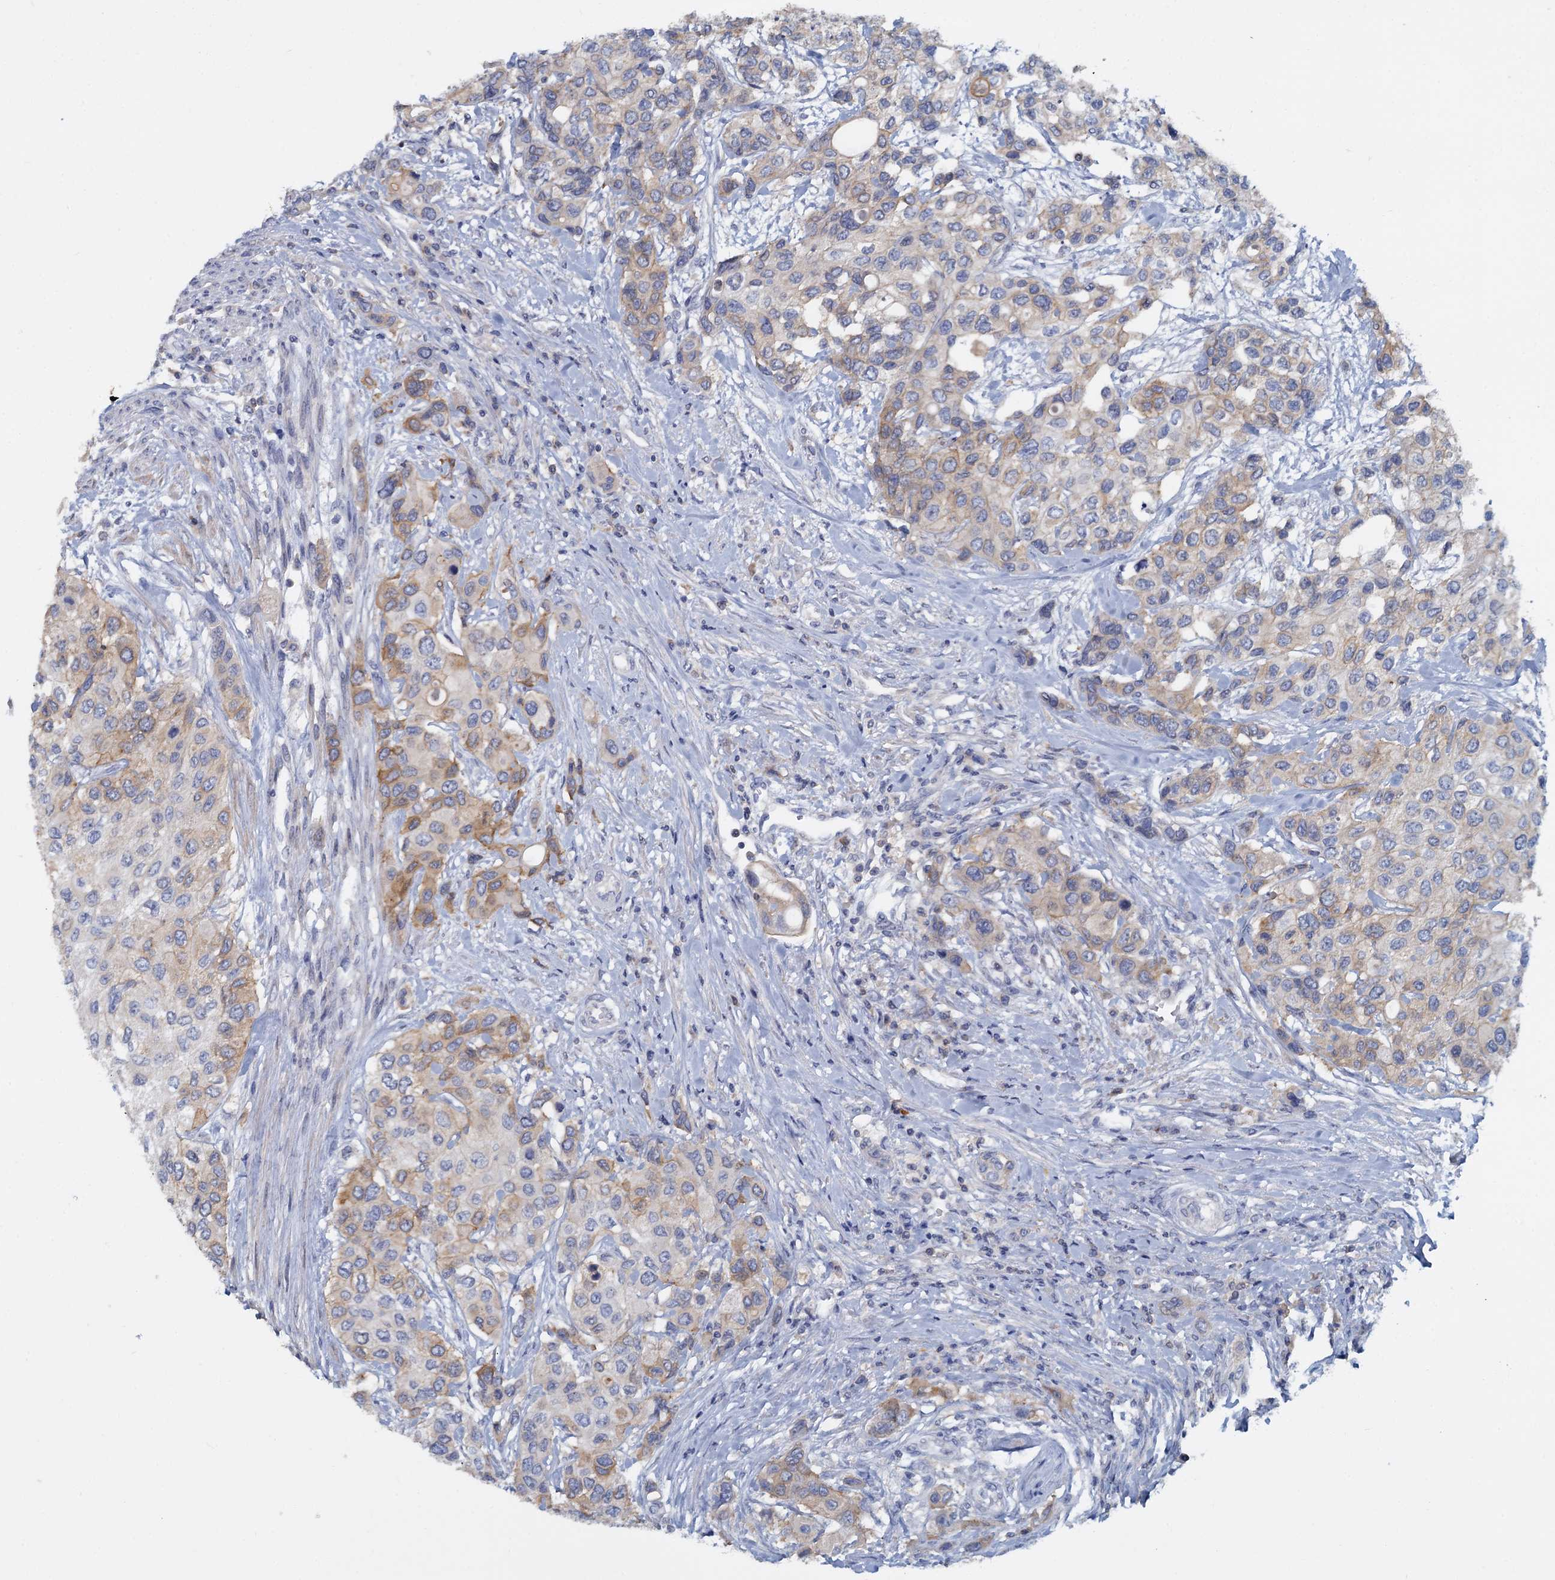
{"staining": {"intensity": "moderate", "quantity": "25%-75%", "location": "cytoplasmic/membranous"}, "tissue": "urothelial cancer", "cell_type": "Tumor cells", "image_type": "cancer", "snomed": [{"axis": "morphology", "description": "Normal tissue, NOS"}, {"axis": "morphology", "description": "Urothelial carcinoma, High grade"}, {"axis": "topography", "description": "Vascular tissue"}, {"axis": "topography", "description": "Urinary bladder"}], "caption": "High-grade urothelial carcinoma was stained to show a protein in brown. There is medium levels of moderate cytoplasmic/membranous staining in approximately 25%-75% of tumor cells.", "gene": "ACSM3", "patient": {"sex": "female", "age": 56}}